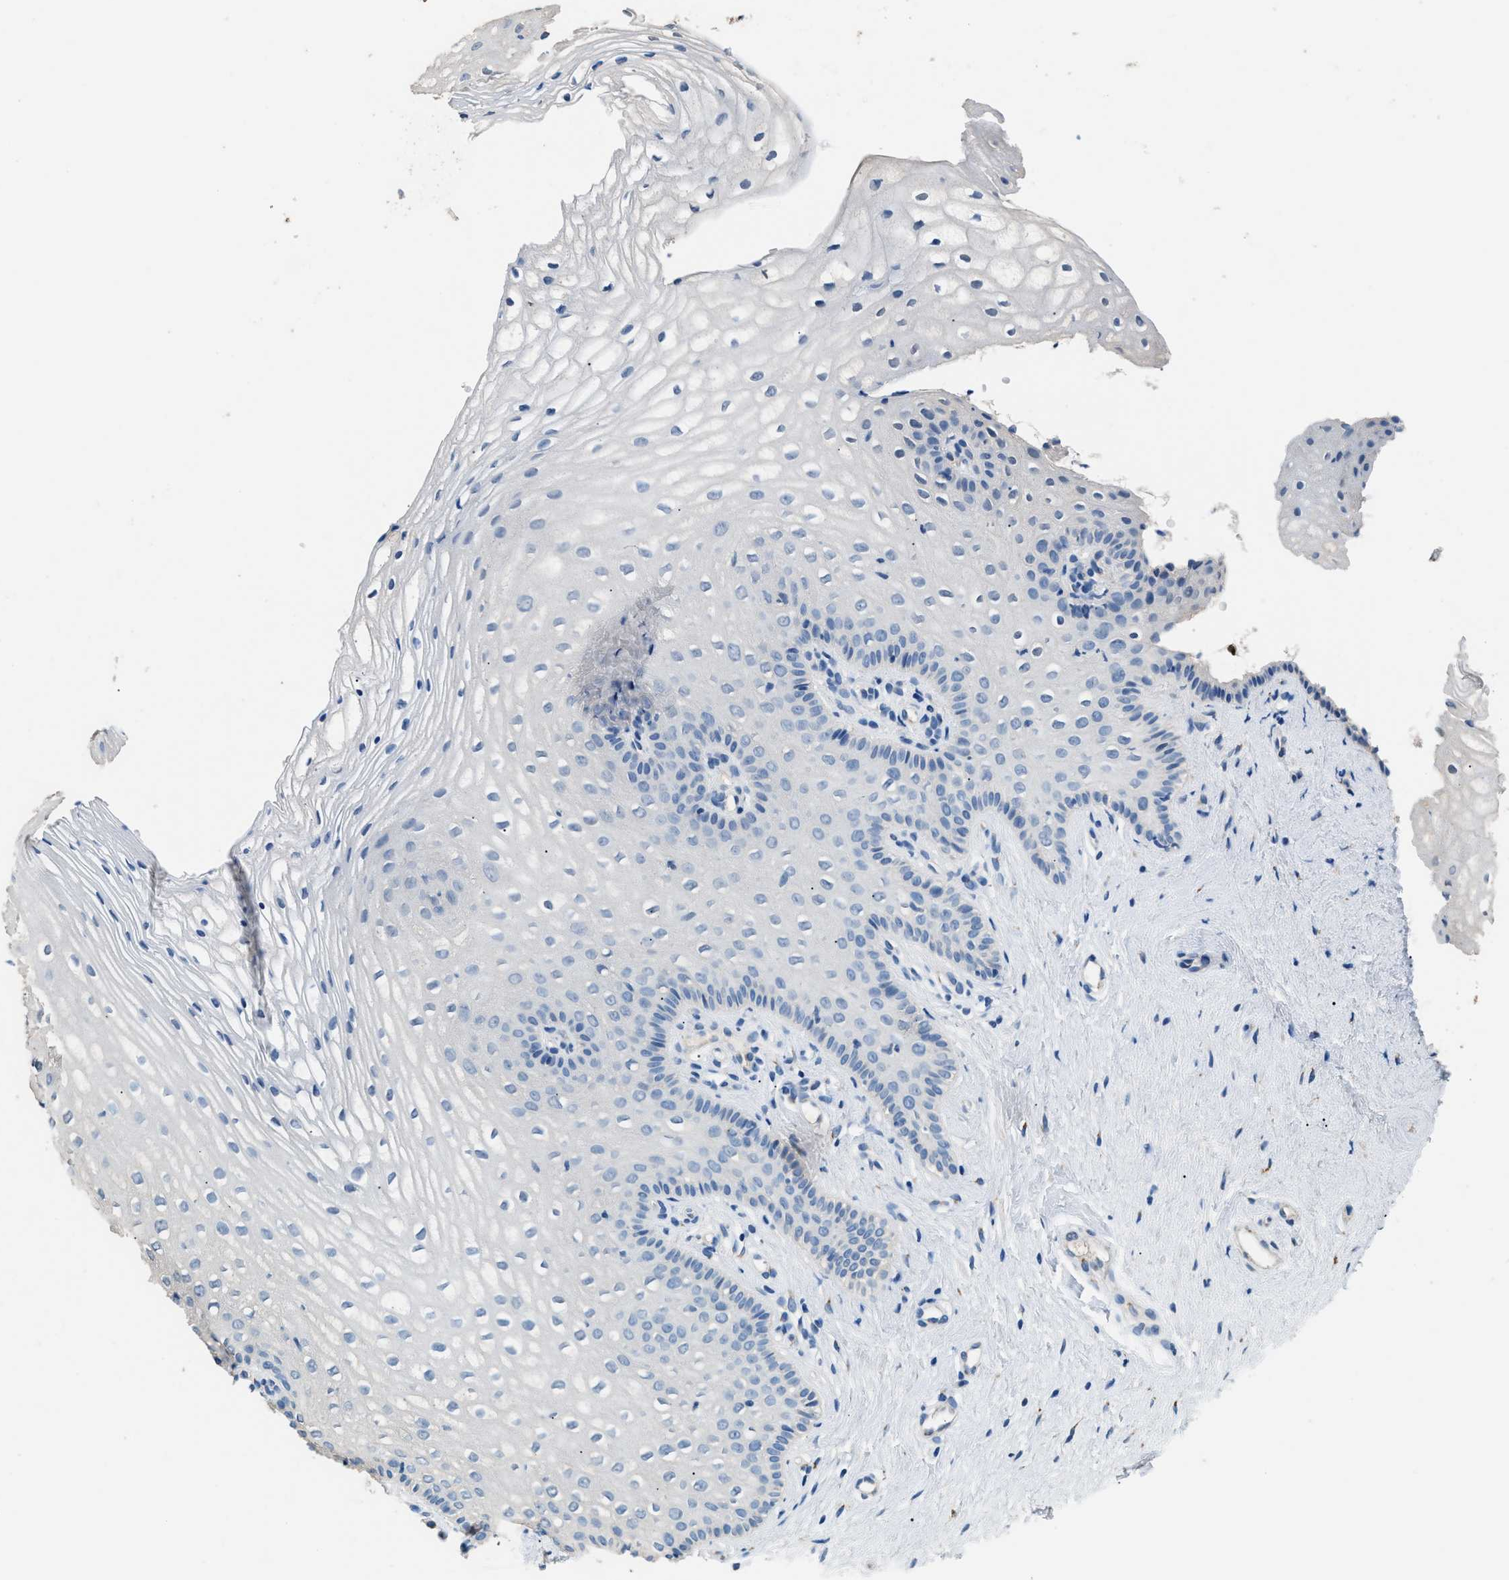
{"staining": {"intensity": "negative", "quantity": "none", "location": "none"}, "tissue": "vagina", "cell_type": "Squamous epithelial cells", "image_type": "normal", "snomed": [{"axis": "morphology", "description": "Normal tissue, NOS"}, {"axis": "topography", "description": "Vagina"}], "caption": "IHC image of benign vagina stained for a protein (brown), which shows no staining in squamous epithelial cells. (DAB (3,3'-diaminobenzidine) immunohistochemistry (IHC) with hematoxylin counter stain).", "gene": "GOLM1", "patient": {"sex": "female", "age": 32}}